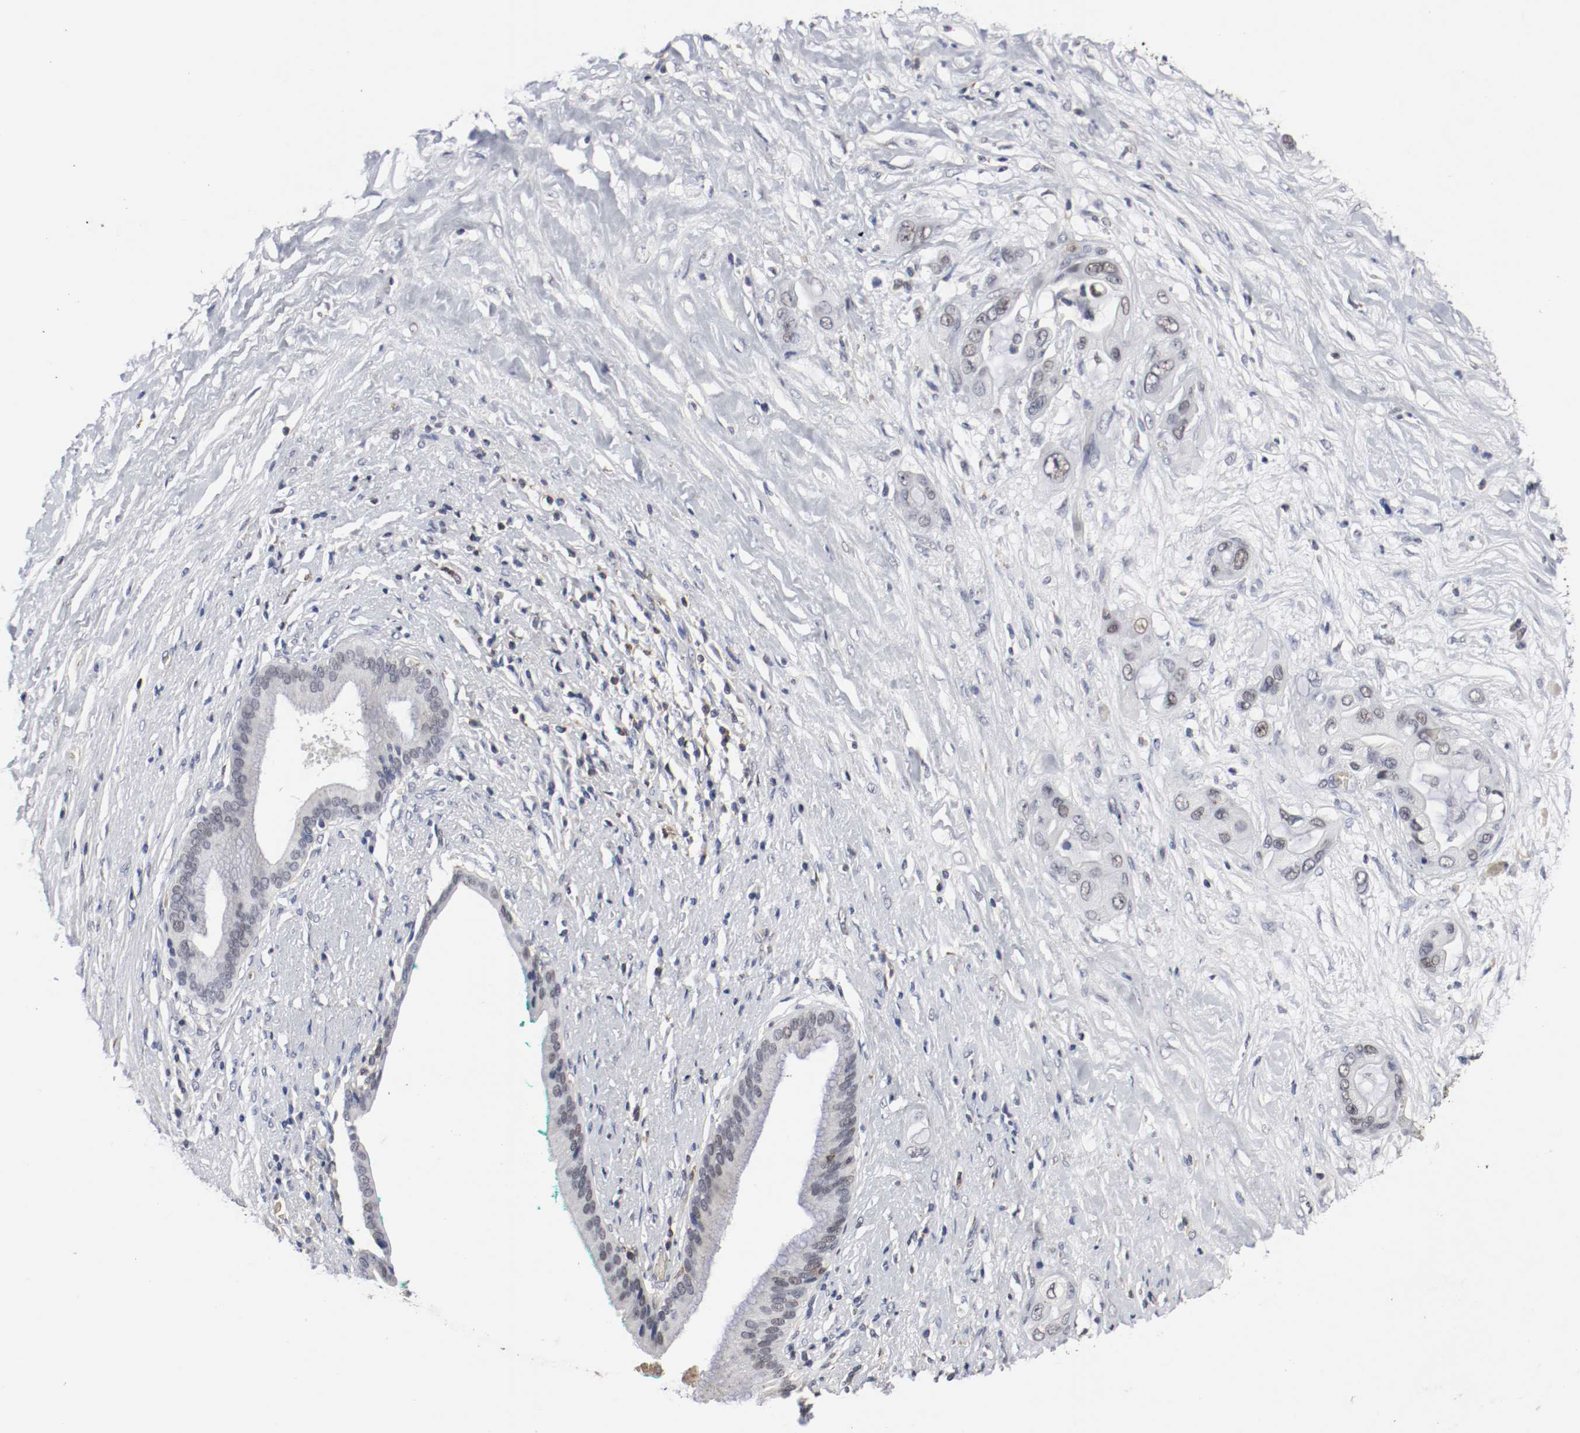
{"staining": {"intensity": "negative", "quantity": "none", "location": "none"}, "tissue": "pancreatic cancer", "cell_type": "Tumor cells", "image_type": "cancer", "snomed": [{"axis": "morphology", "description": "Adenocarcinoma, NOS"}, {"axis": "topography", "description": "Pancreas"}], "caption": "High power microscopy histopathology image of an IHC image of adenocarcinoma (pancreatic), revealing no significant positivity in tumor cells. Nuclei are stained in blue.", "gene": "JUND", "patient": {"sex": "female", "age": 59}}